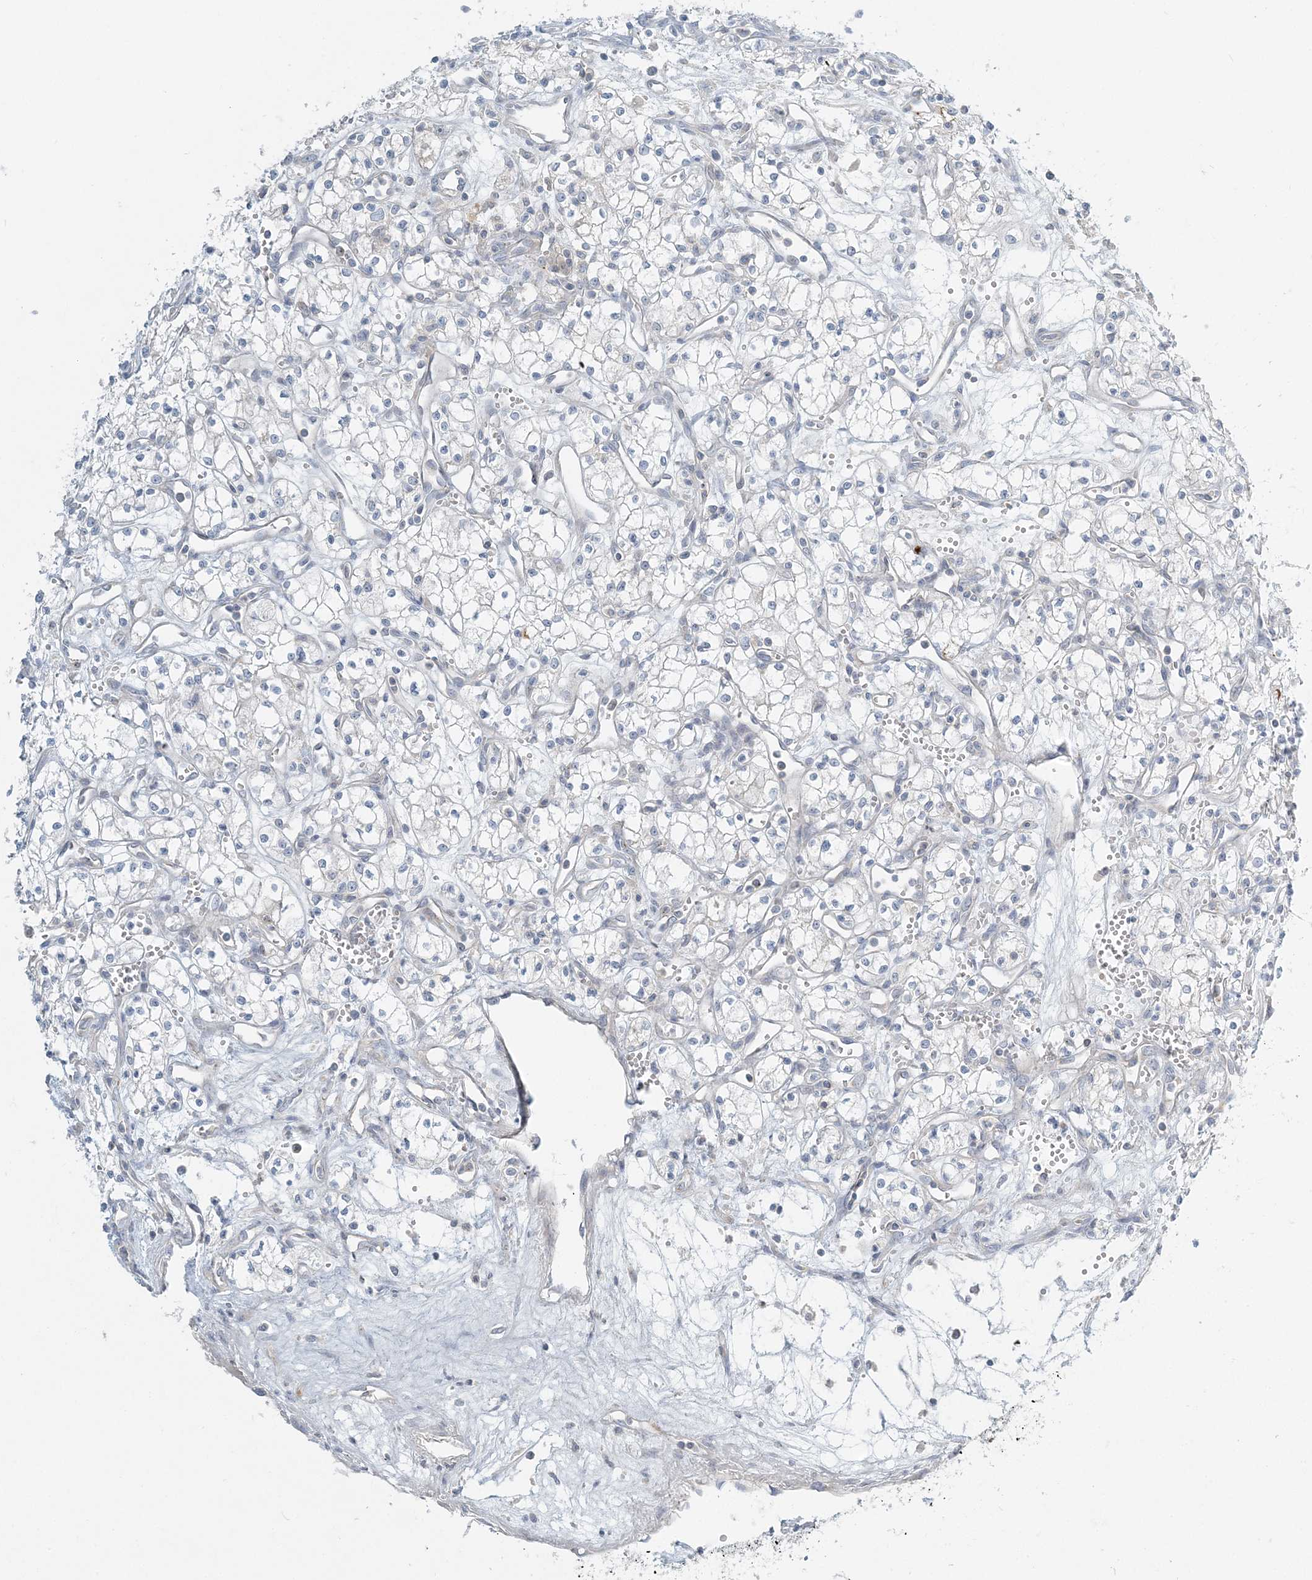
{"staining": {"intensity": "negative", "quantity": "none", "location": "none"}, "tissue": "renal cancer", "cell_type": "Tumor cells", "image_type": "cancer", "snomed": [{"axis": "morphology", "description": "Adenocarcinoma, NOS"}, {"axis": "topography", "description": "Kidney"}], "caption": "This is an immunohistochemistry image of renal cancer (adenocarcinoma). There is no staining in tumor cells.", "gene": "NAA11", "patient": {"sex": "male", "age": 59}}